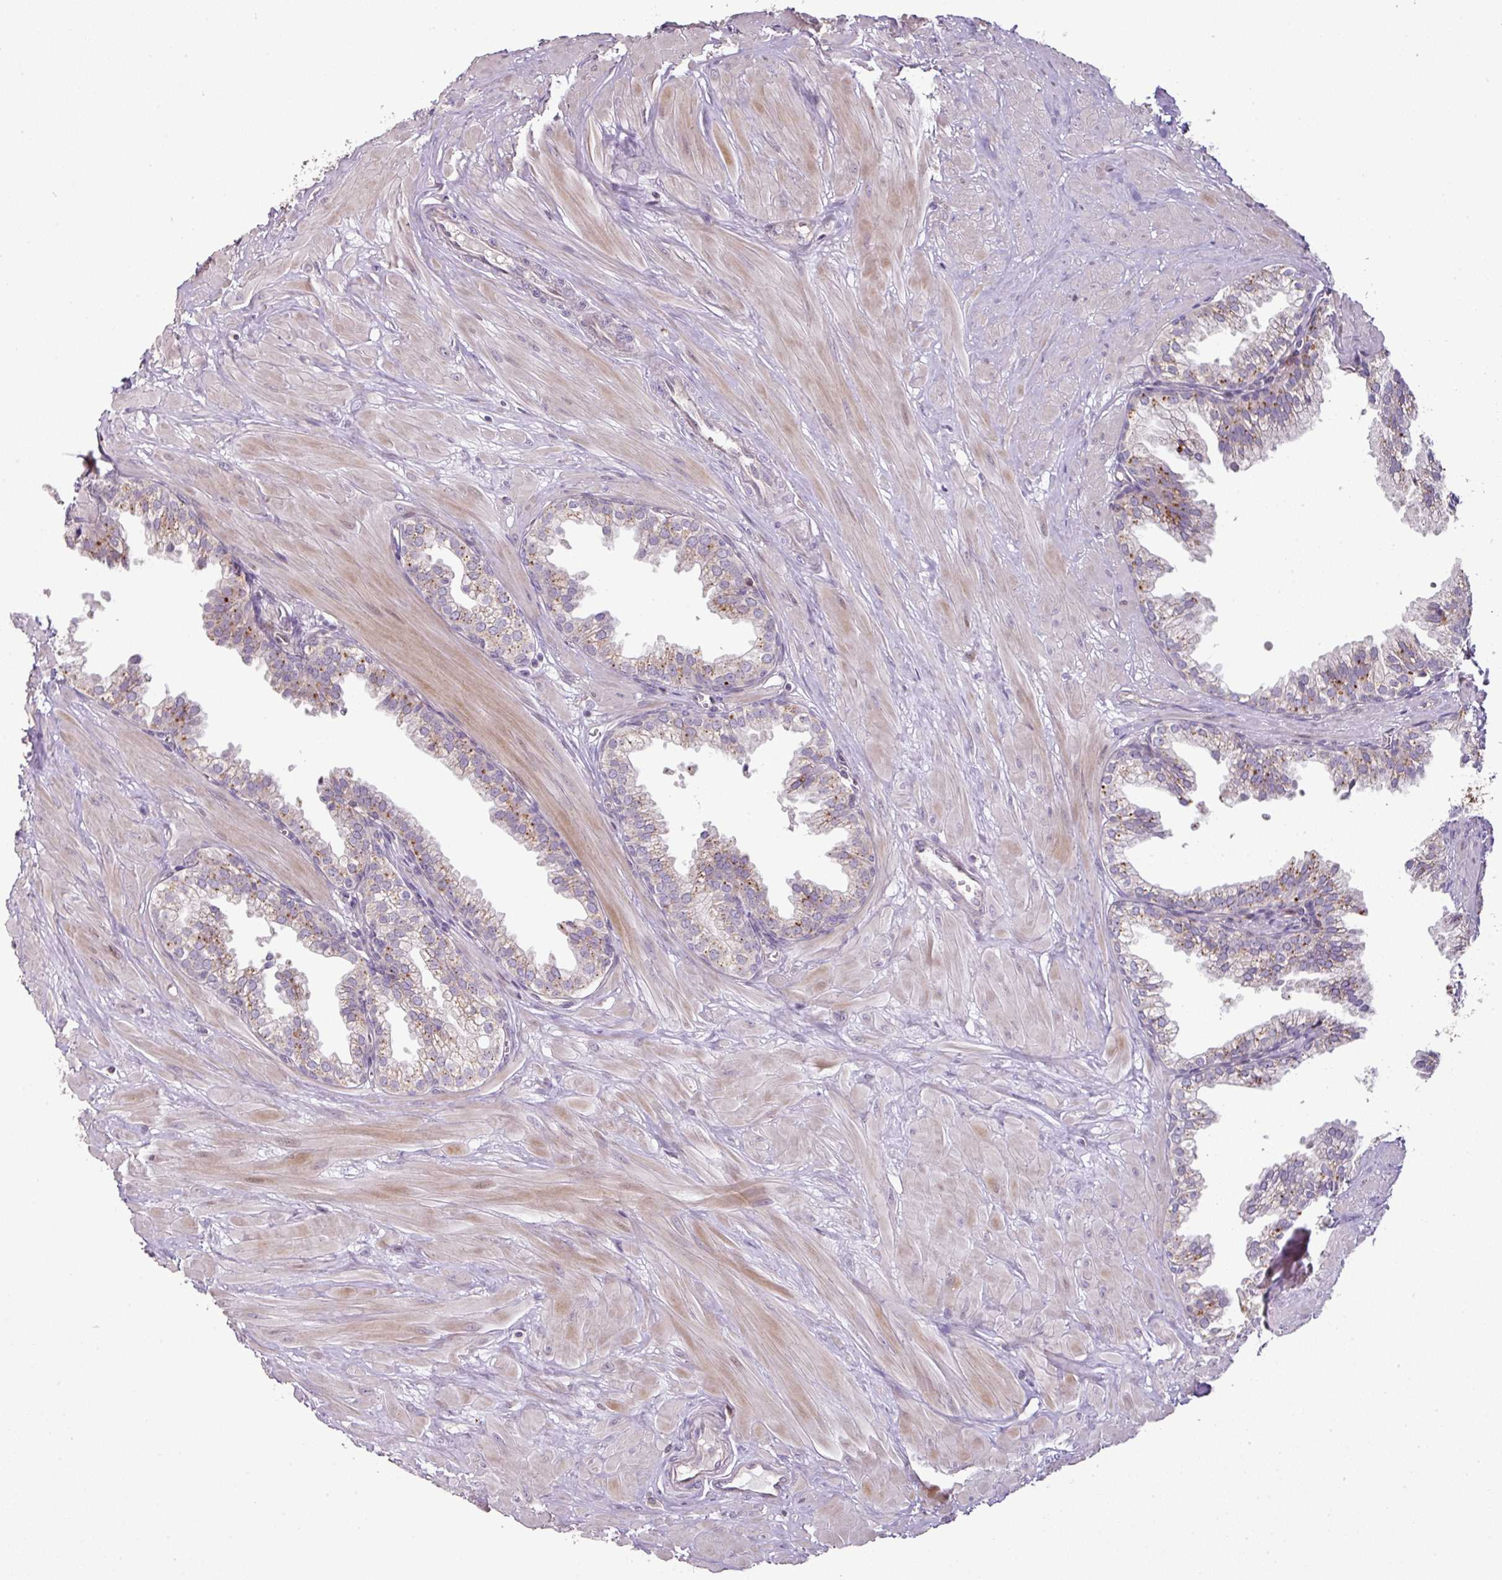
{"staining": {"intensity": "moderate", "quantity": "25%-75%", "location": "cytoplasmic/membranous"}, "tissue": "prostate", "cell_type": "Glandular cells", "image_type": "normal", "snomed": [{"axis": "morphology", "description": "Normal tissue, NOS"}, {"axis": "topography", "description": "Prostate"}, {"axis": "topography", "description": "Peripheral nerve tissue"}], "caption": "Immunohistochemistry (IHC) photomicrograph of normal human prostate stained for a protein (brown), which displays medium levels of moderate cytoplasmic/membranous positivity in about 25%-75% of glandular cells.", "gene": "CXCR5", "patient": {"sex": "male", "age": 55}}